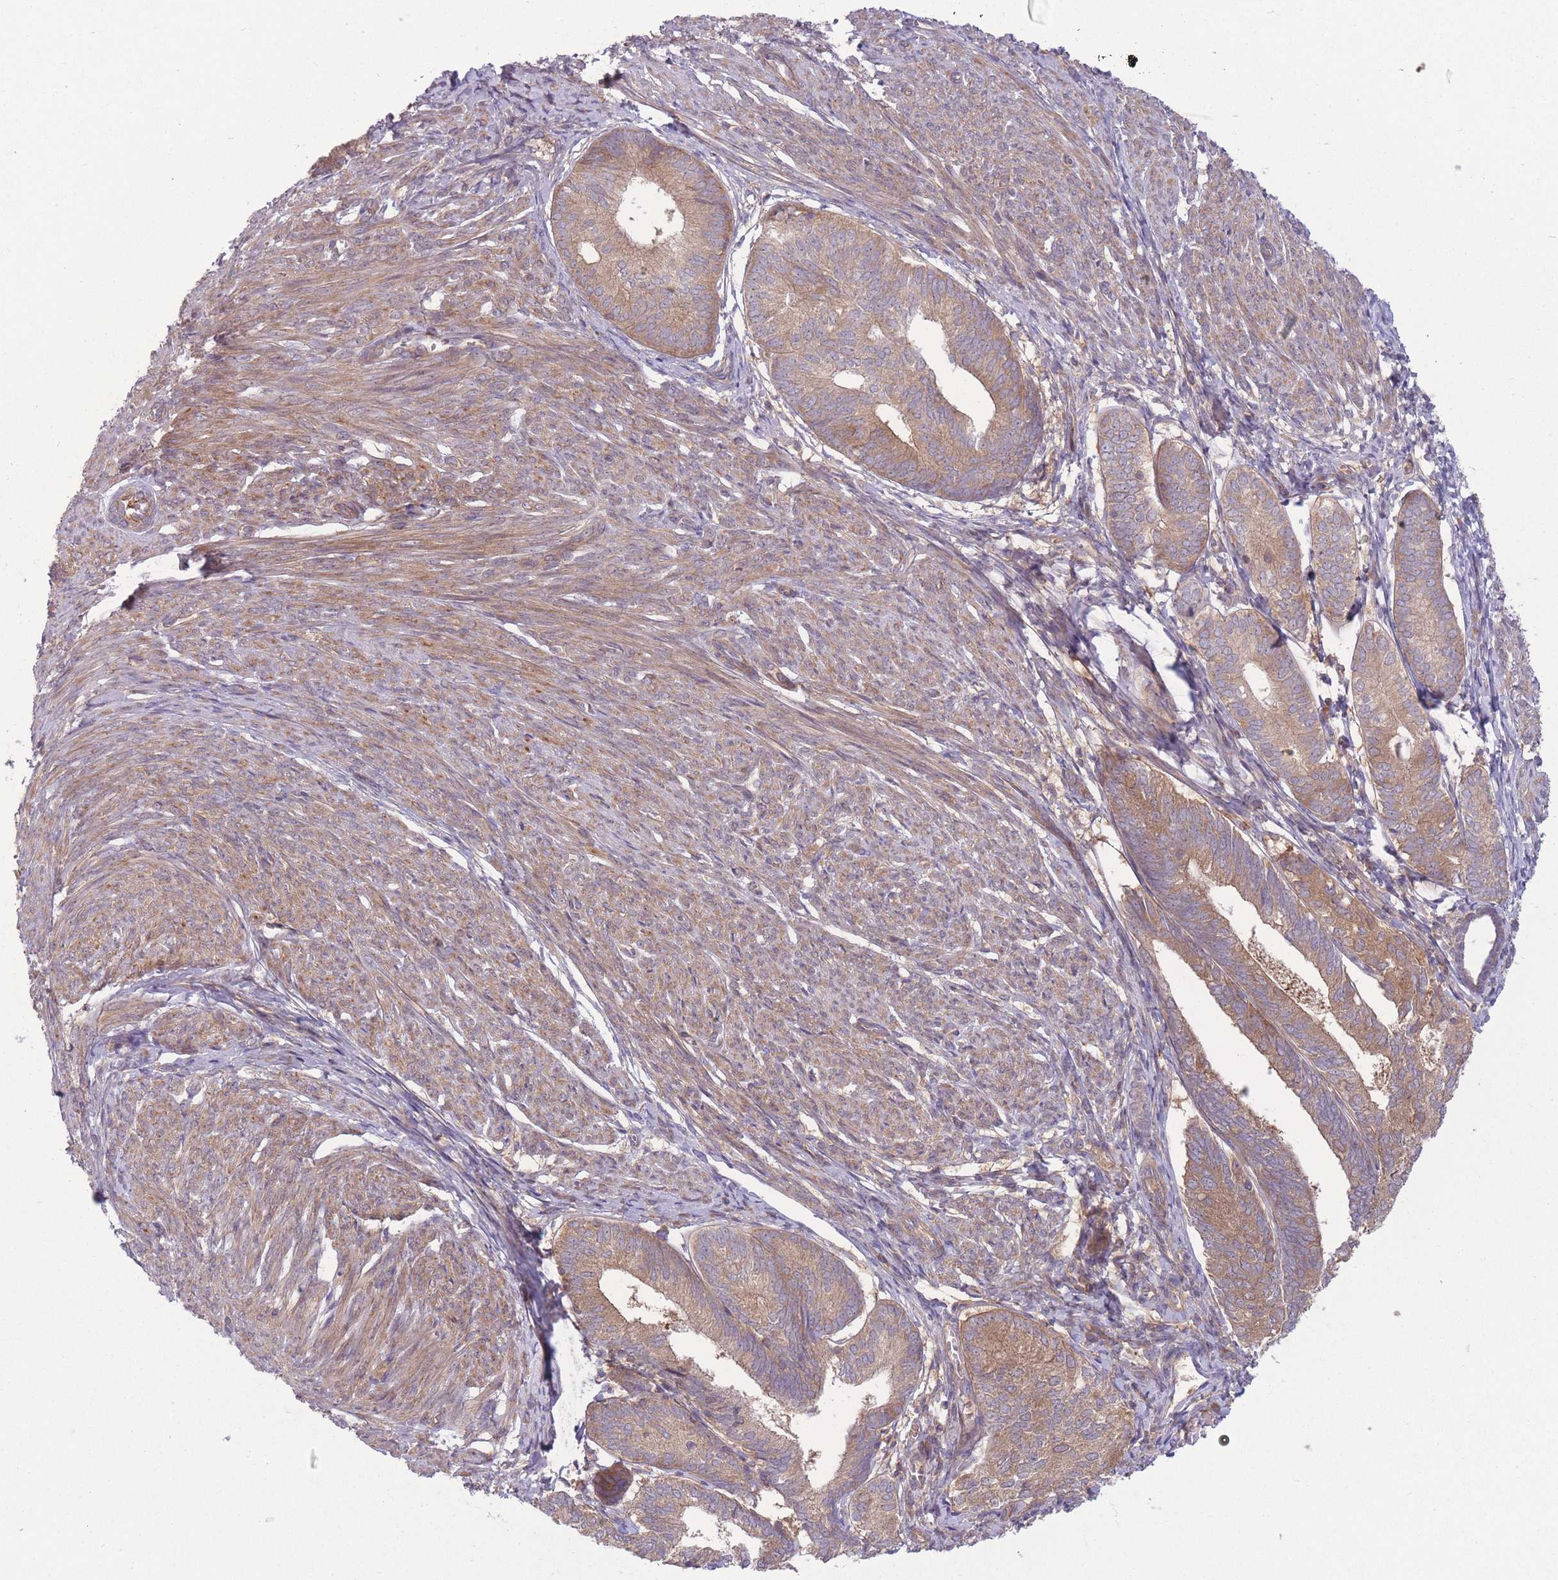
{"staining": {"intensity": "moderate", "quantity": ">75%", "location": "cytoplasmic/membranous"}, "tissue": "endometrial cancer", "cell_type": "Tumor cells", "image_type": "cancer", "snomed": [{"axis": "morphology", "description": "Adenocarcinoma, NOS"}, {"axis": "topography", "description": "Endometrium"}], "caption": "Protein staining shows moderate cytoplasmic/membranous expression in about >75% of tumor cells in endometrial adenocarcinoma. The staining was performed using DAB (3,3'-diaminobenzidine), with brown indicating positive protein expression. Nuclei are stained blue with hematoxylin.", "gene": "PFDN6", "patient": {"sex": "female", "age": 87}}